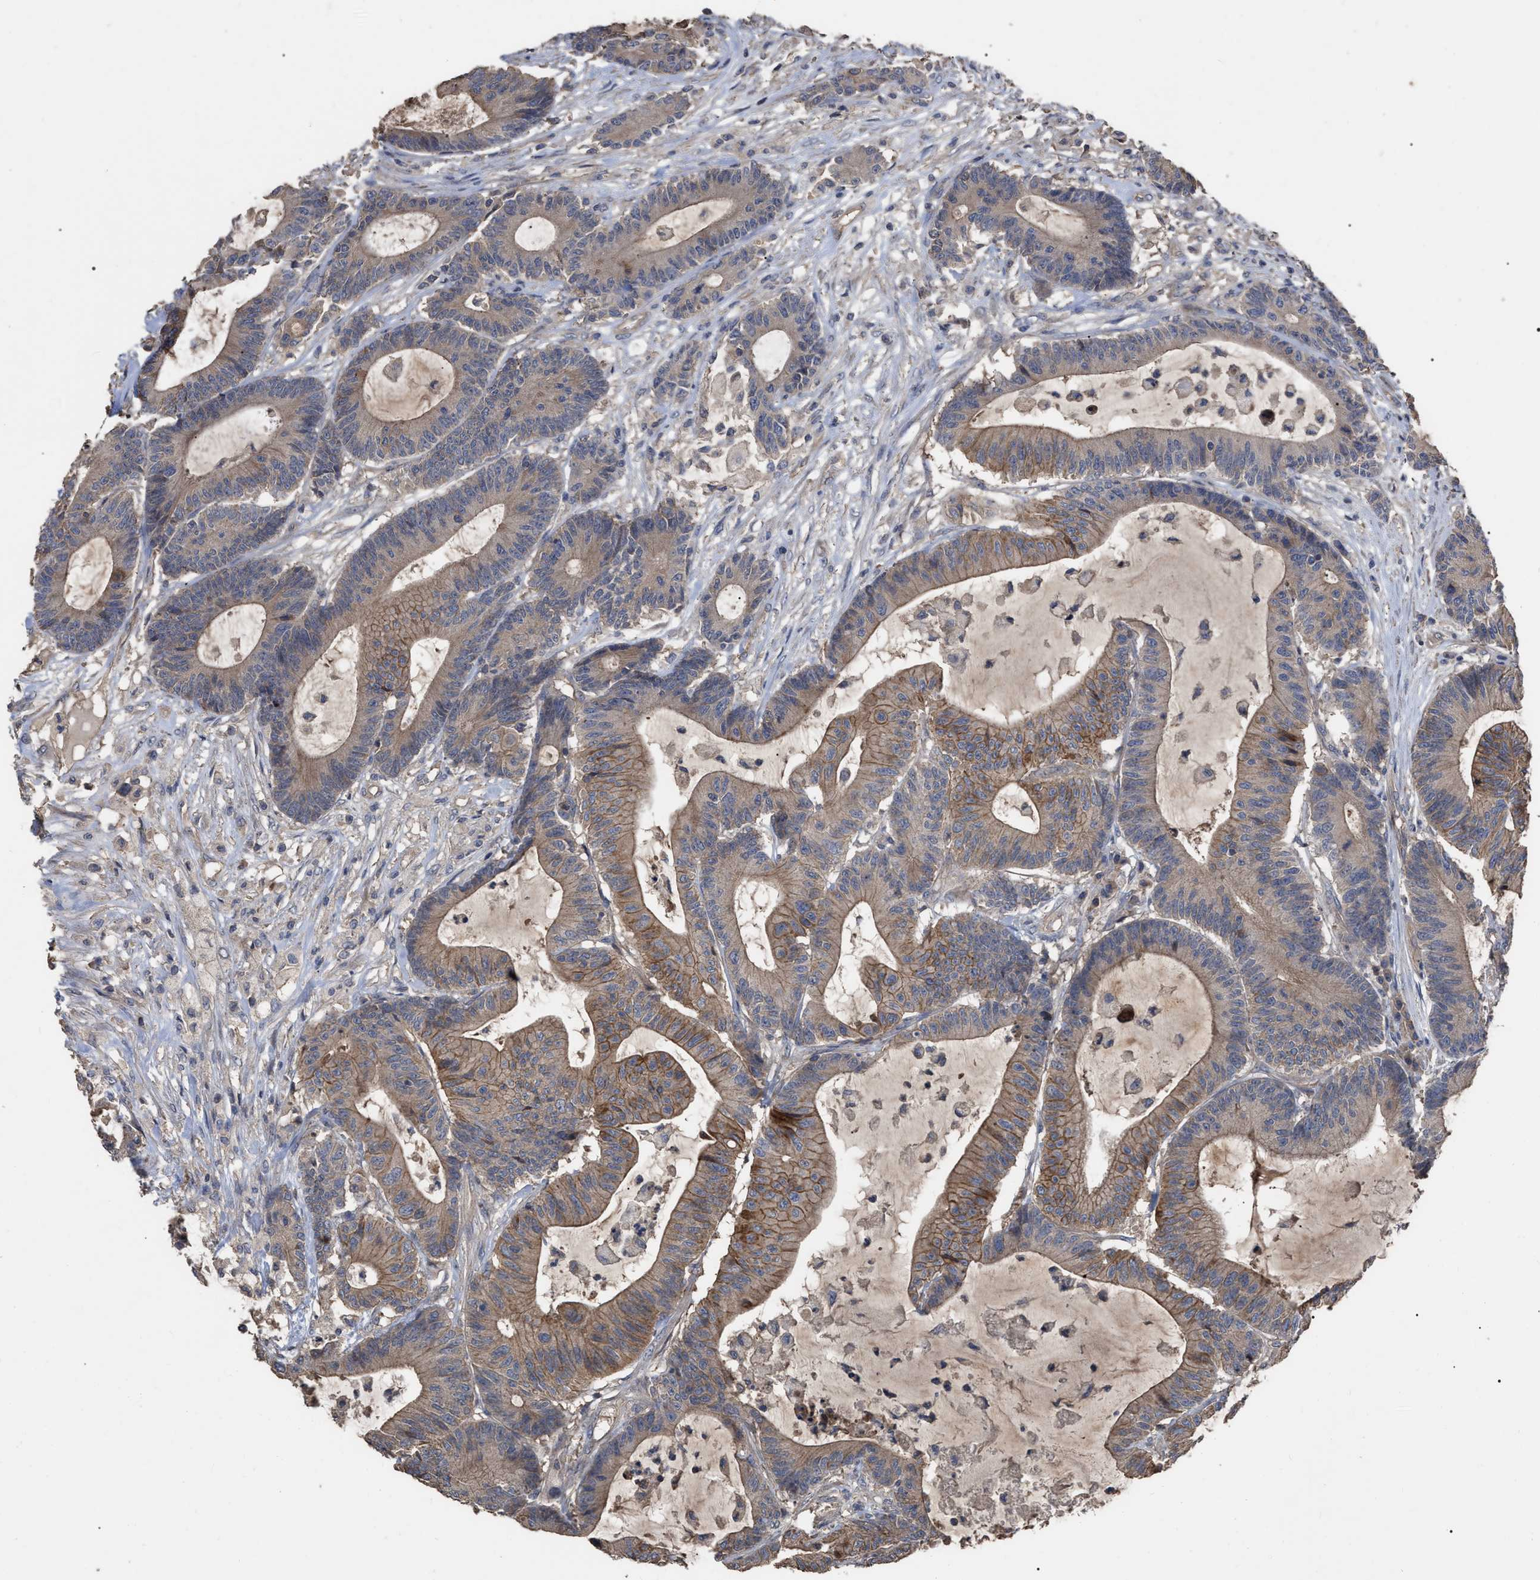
{"staining": {"intensity": "weak", "quantity": ">75%", "location": "cytoplasmic/membranous"}, "tissue": "colorectal cancer", "cell_type": "Tumor cells", "image_type": "cancer", "snomed": [{"axis": "morphology", "description": "Adenocarcinoma, NOS"}, {"axis": "topography", "description": "Colon"}], "caption": "Immunohistochemistry (IHC) (DAB (3,3'-diaminobenzidine)) staining of human colorectal cancer (adenocarcinoma) demonstrates weak cytoplasmic/membranous protein staining in approximately >75% of tumor cells.", "gene": "BTN2A1", "patient": {"sex": "female", "age": 84}}